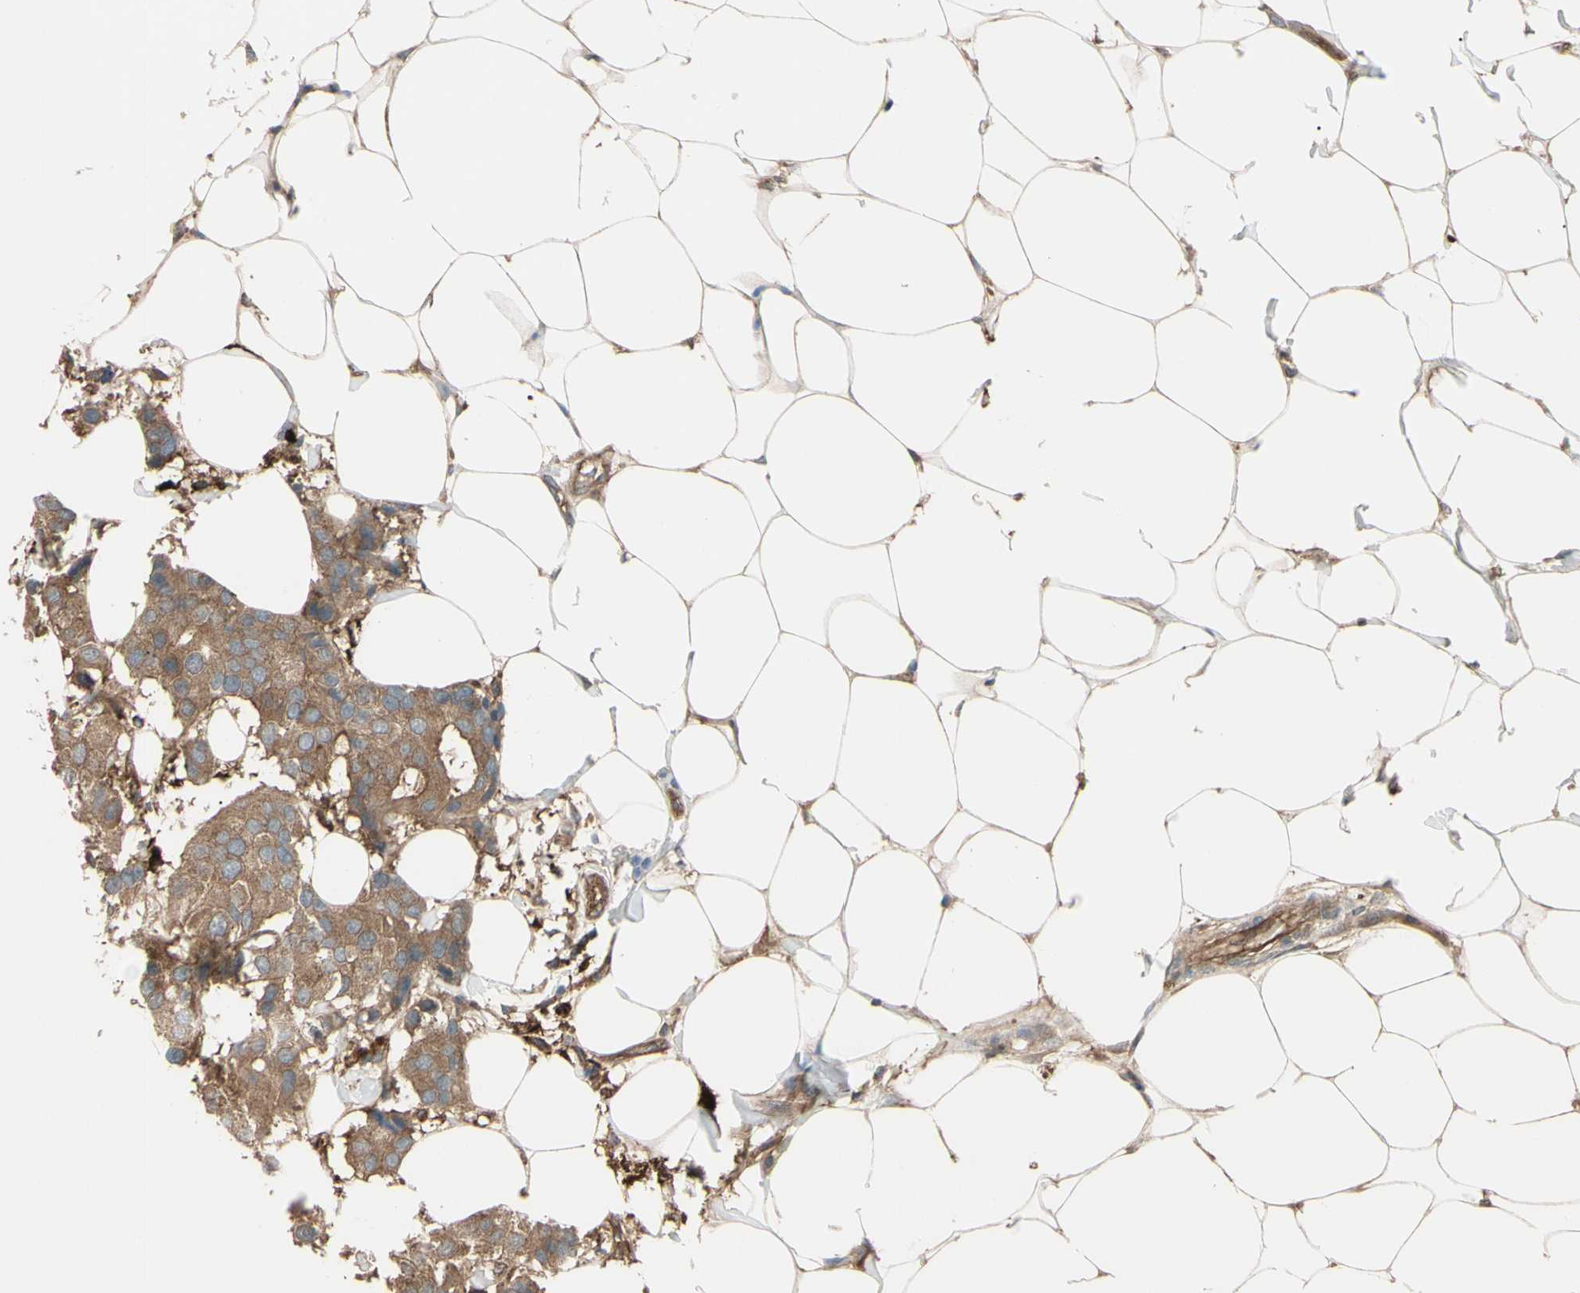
{"staining": {"intensity": "moderate", "quantity": ">75%", "location": "cytoplasmic/membranous"}, "tissue": "breast cancer", "cell_type": "Tumor cells", "image_type": "cancer", "snomed": [{"axis": "morphology", "description": "Normal tissue, NOS"}, {"axis": "morphology", "description": "Duct carcinoma"}, {"axis": "topography", "description": "Breast"}], "caption": "A micrograph of human breast infiltrating ductal carcinoma stained for a protein displays moderate cytoplasmic/membranous brown staining in tumor cells. Nuclei are stained in blue.", "gene": "PTPN12", "patient": {"sex": "female", "age": 39}}